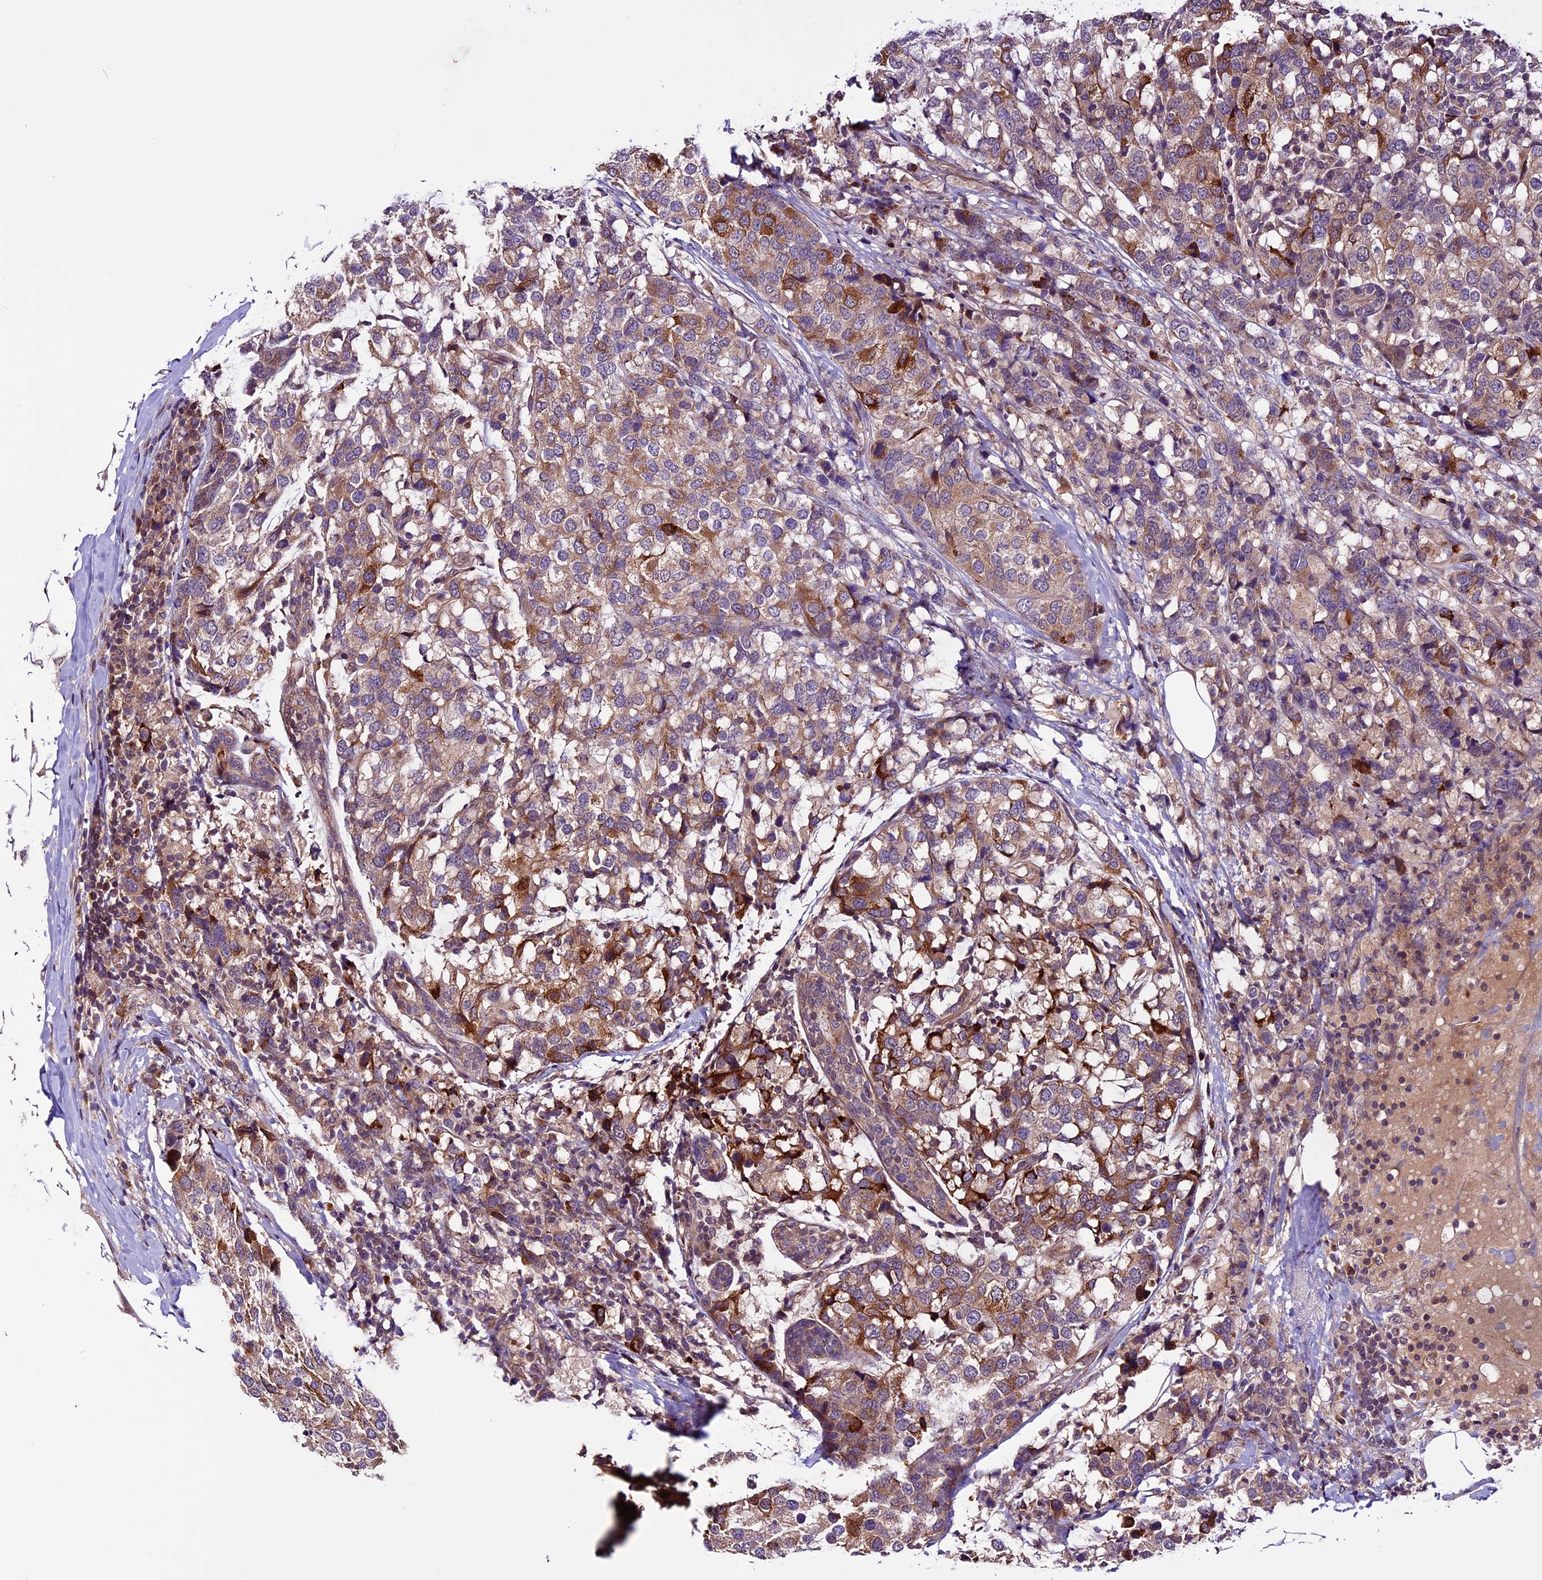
{"staining": {"intensity": "strong", "quantity": "25%-75%", "location": "cytoplasmic/membranous"}, "tissue": "breast cancer", "cell_type": "Tumor cells", "image_type": "cancer", "snomed": [{"axis": "morphology", "description": "Lobular carcinoma"}, {"axis": "topography", "description": "Breast"}], "caption": "Tumor cells reveal high levels of strong cytoplasmic/membranous positivity in approximately 25%-75% of cells in breast cancer.", "gene": "RINL", "patient": {"sex": "female", "age": 59}}